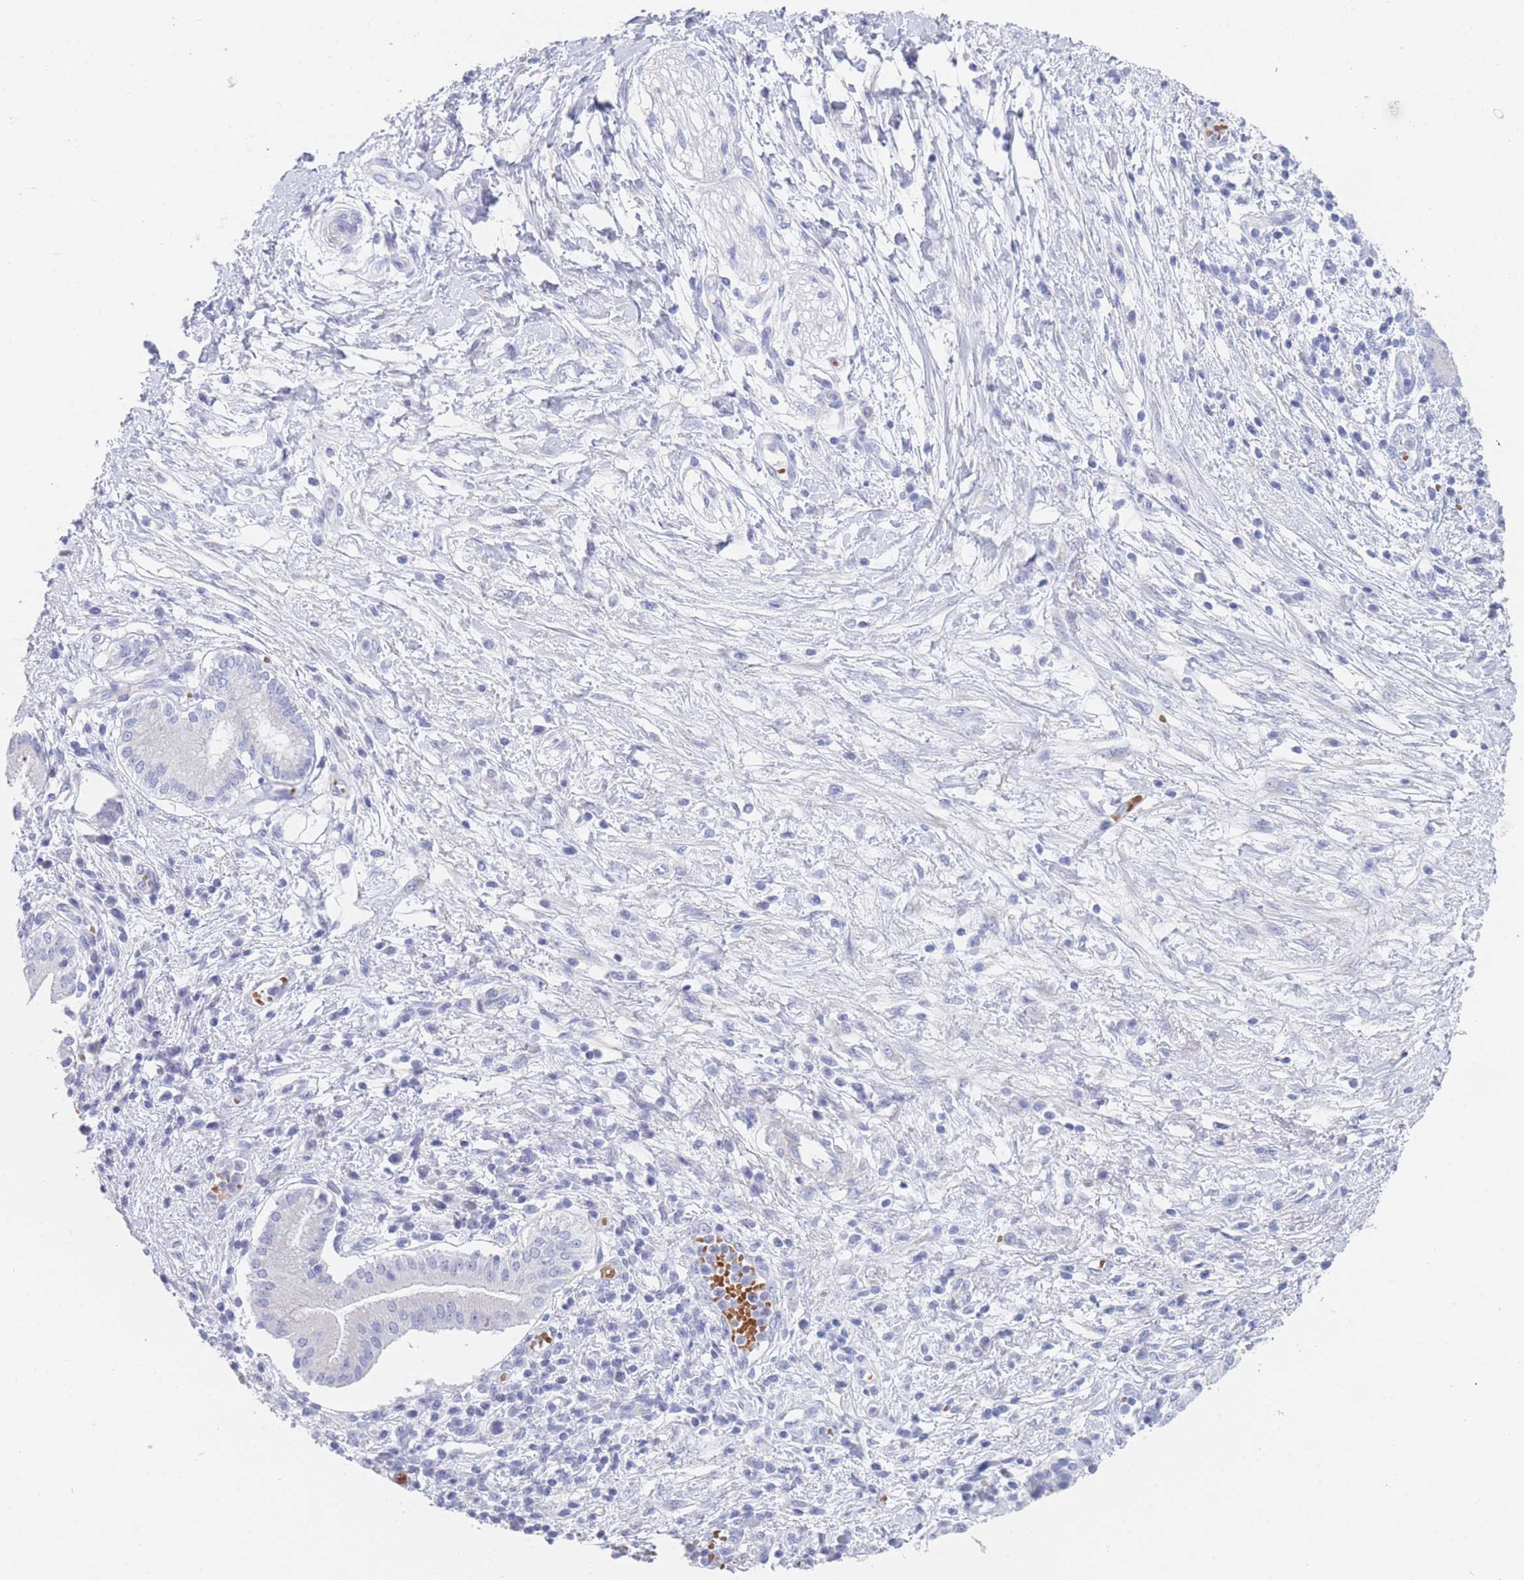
{"staining": {"intensity": "negative", "quantity": "none", "location": "none"}, "tissue": "pancreatic cancer", "cell_type": "Tumor cells", "image_type": "cancer", "snomed": [{"axis": "morphology", "description": "Adenocarcinoma, NOS"}, {"axis": "topography", "description": "Pancreas"}], "caption": "High magnification brightfield microscopy of pancreatic adenocarcinoma stained with DAB (brown) and counterstained with hematoxylin (blue): tumor cells show no significant staining.", "gene": "OR5D16", "patient": {"sex": "male", "age": 68}}